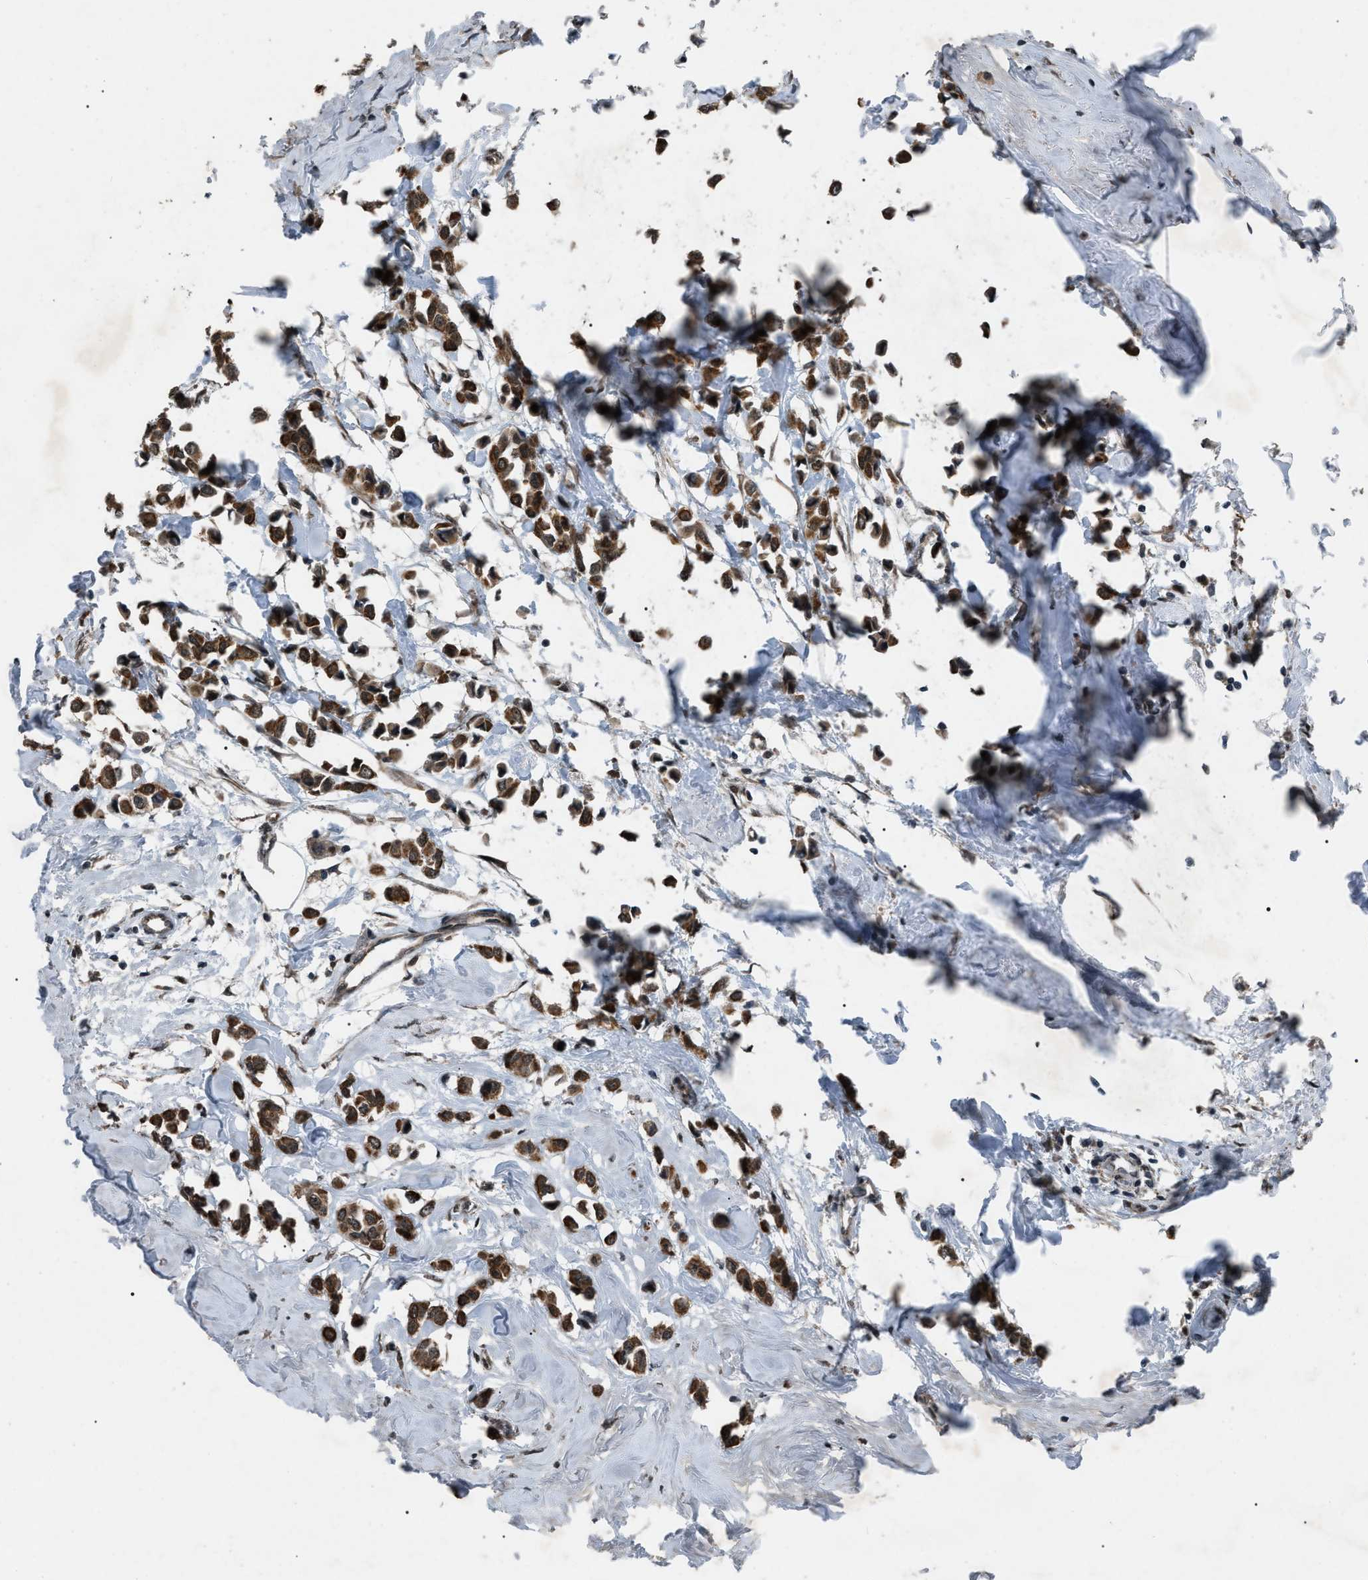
{"staining": {"intensity": "strong", "quantity": ">75%", "location": "cytoplasmic/membranous"}, "tissue": "breast cancer", "cell_type": "Tumor cells", "image_type": "cancer", "snomed": [{"axis": "morphology", "description": "Lobular carcinoma"}, {"axis": "topography", "description": "Breast"}], "caption": "Breast lobular carcinoma stained with IHC shows strong cytoplasmic/membranous expression in about >75% of tumor cells.", "gene": "ZFAND2A", "patient": {"sex": "female", "age": 51}}